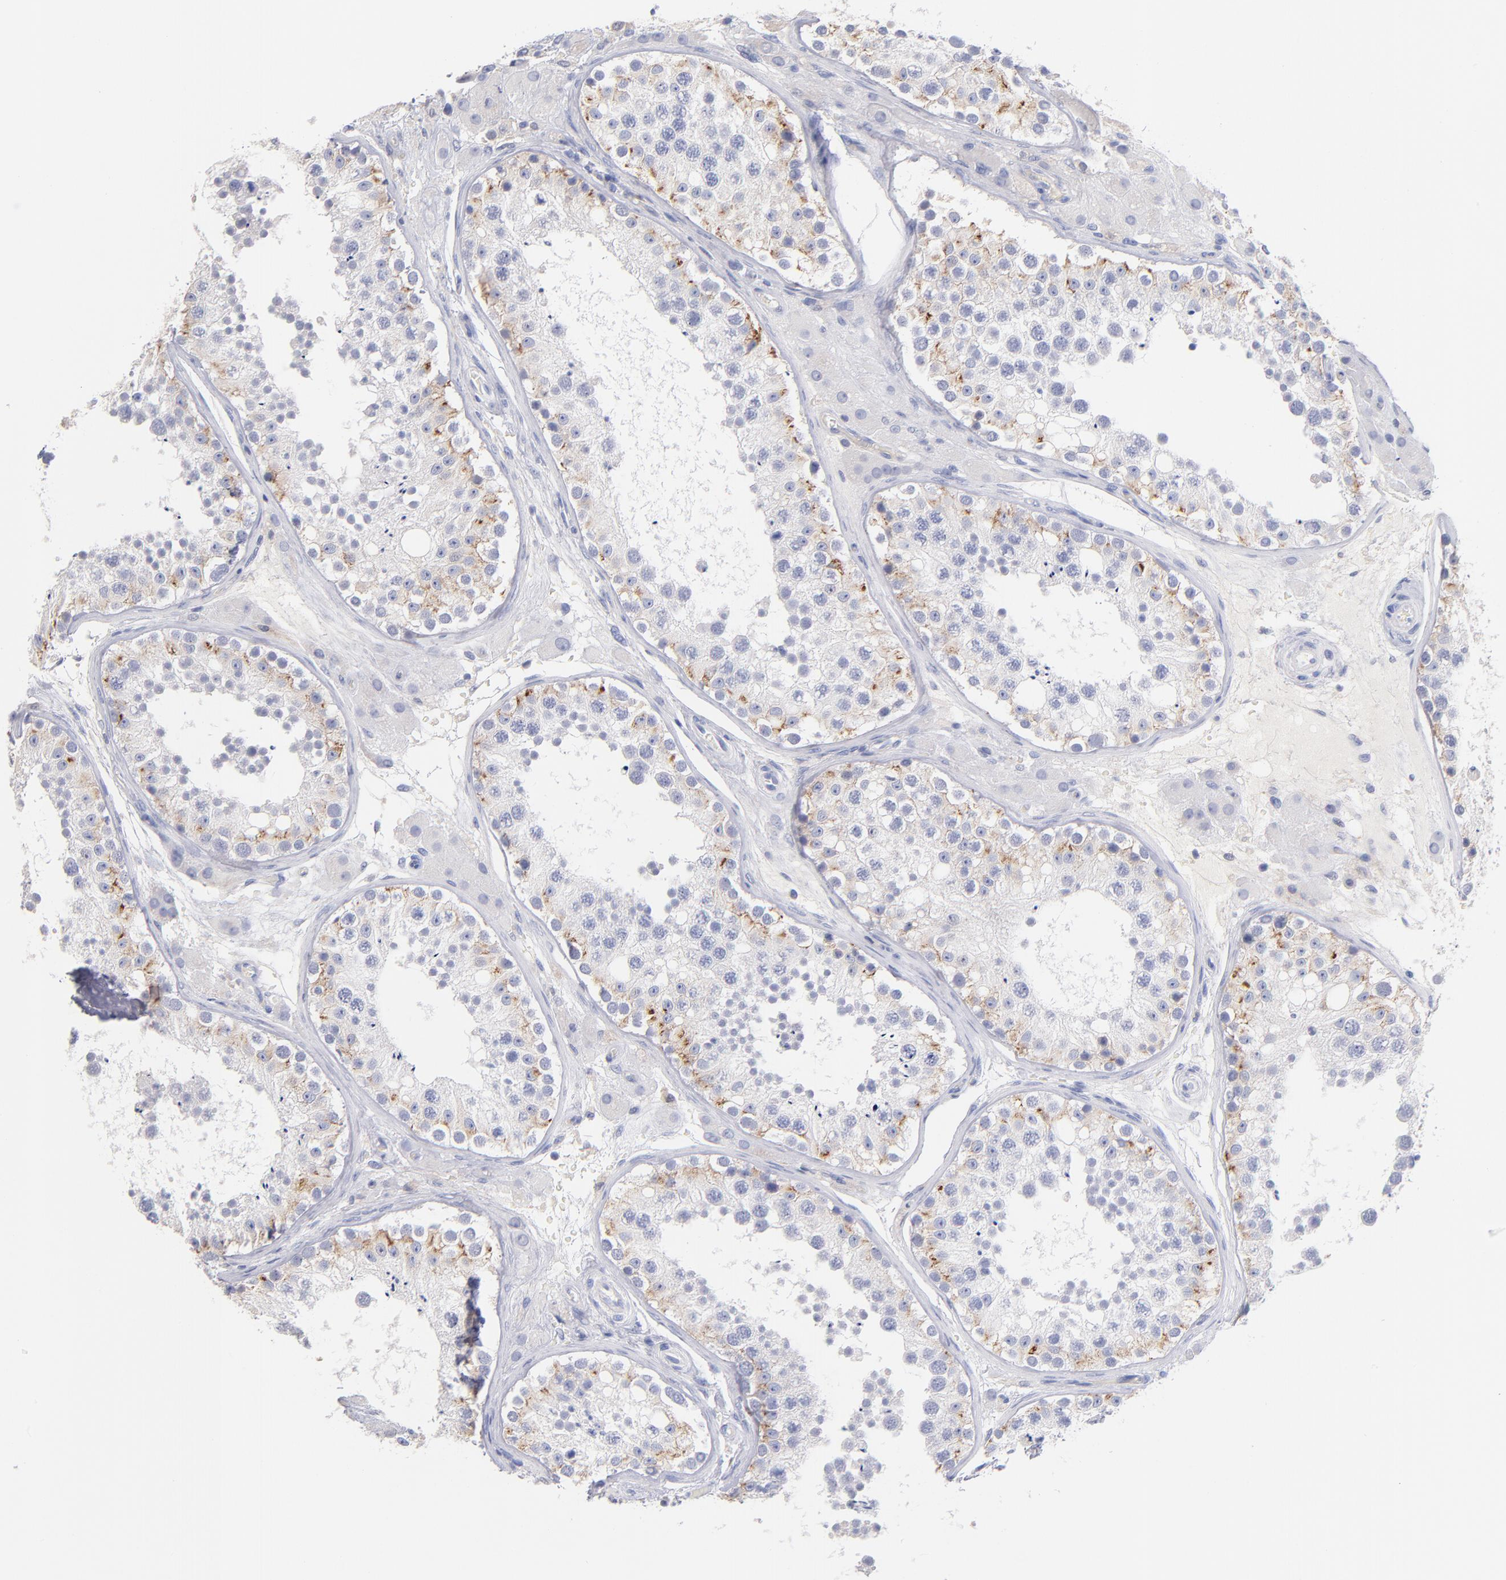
{"staining": {"intensity": "weak", "quantity": "25%-75%", "location": "cytoplasmic/membranous"}, "tissue": "testis", "cell_type": "Cells in seminiferous ducts", "image_type": "normal", "snomed": [{"axis": "morphology", "description": "Normal tissue, NOS"}, {"axis": "topography", "description": "Testis"}], "caption": "The histopathology image shows immunohistochemical staining of normal testis. There is weak cytoplasmic/membranous positivity is present in approximately 25%-75% of cells in seminiferous ducts. (IHC, brightfield microscopy, high magnification).", "gene": "BID", "patient": {"sex": "male", "age": 26}}